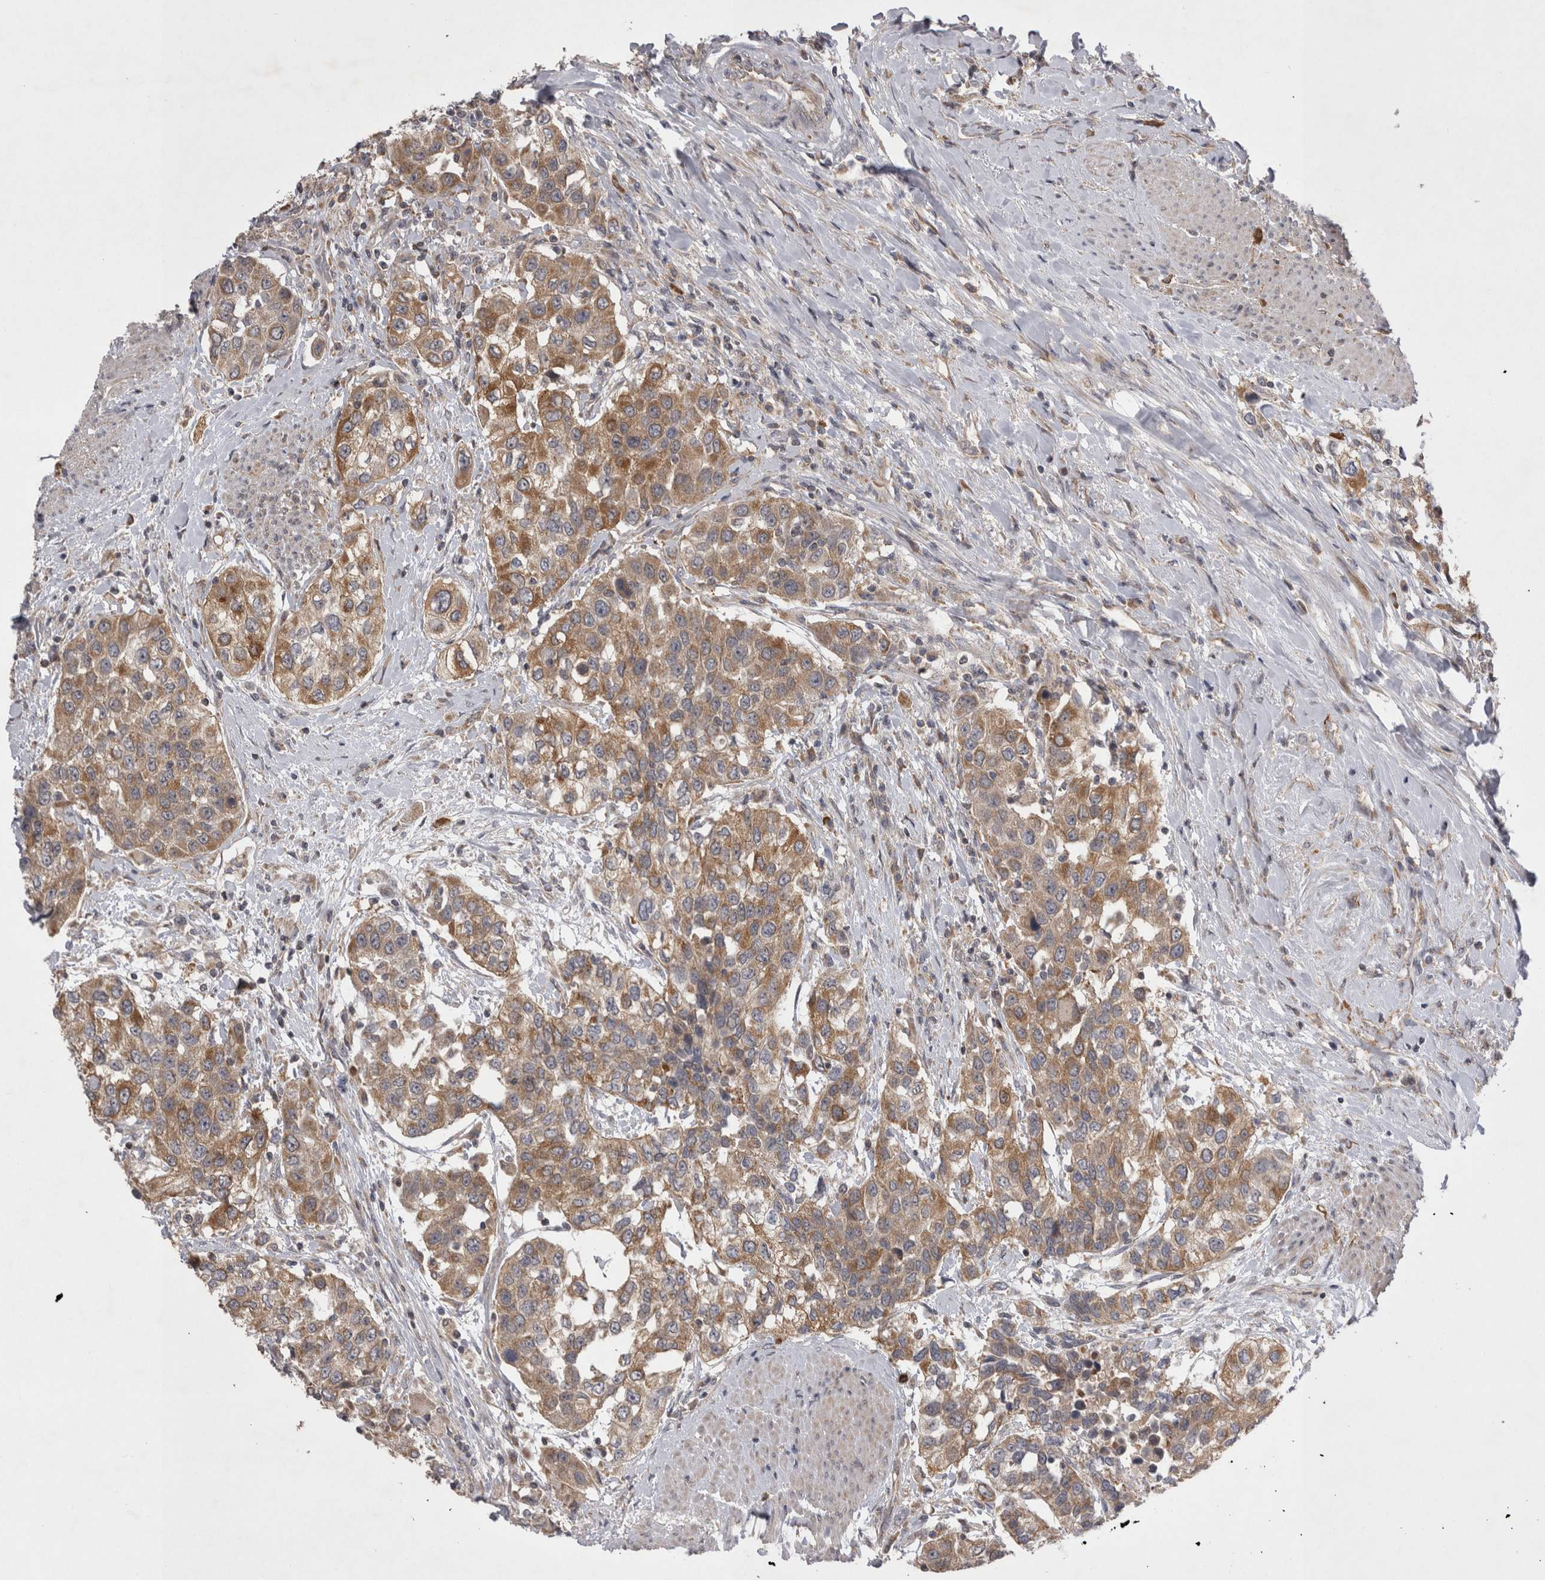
{"staining": {"intensity": "moderate", "quantity": ">75%", "location": "cytoplasmic/membranous"}, "tissue": "urothelial cancer", "cell_type": "Tumor cells", "image_type": "cancer", "snomed": [{"axis": "morphology", "description": "Urothelial carcinoma, High grade"}, {"axis": "topography", "description": "Urinary bladder"}], "caption": "DAB immunohistochemical staining of human urothelial cancer reveals moderate cytoplasmic/membranous protein staining in approximately >75% of tumor cells. The staining was performed using DAB, with brown indicating positive protein expression. Nuclei are stained blue with hematoxylin.", "gene": "TSPOAP1", "patient": {"sex": "female", "age": 80}}